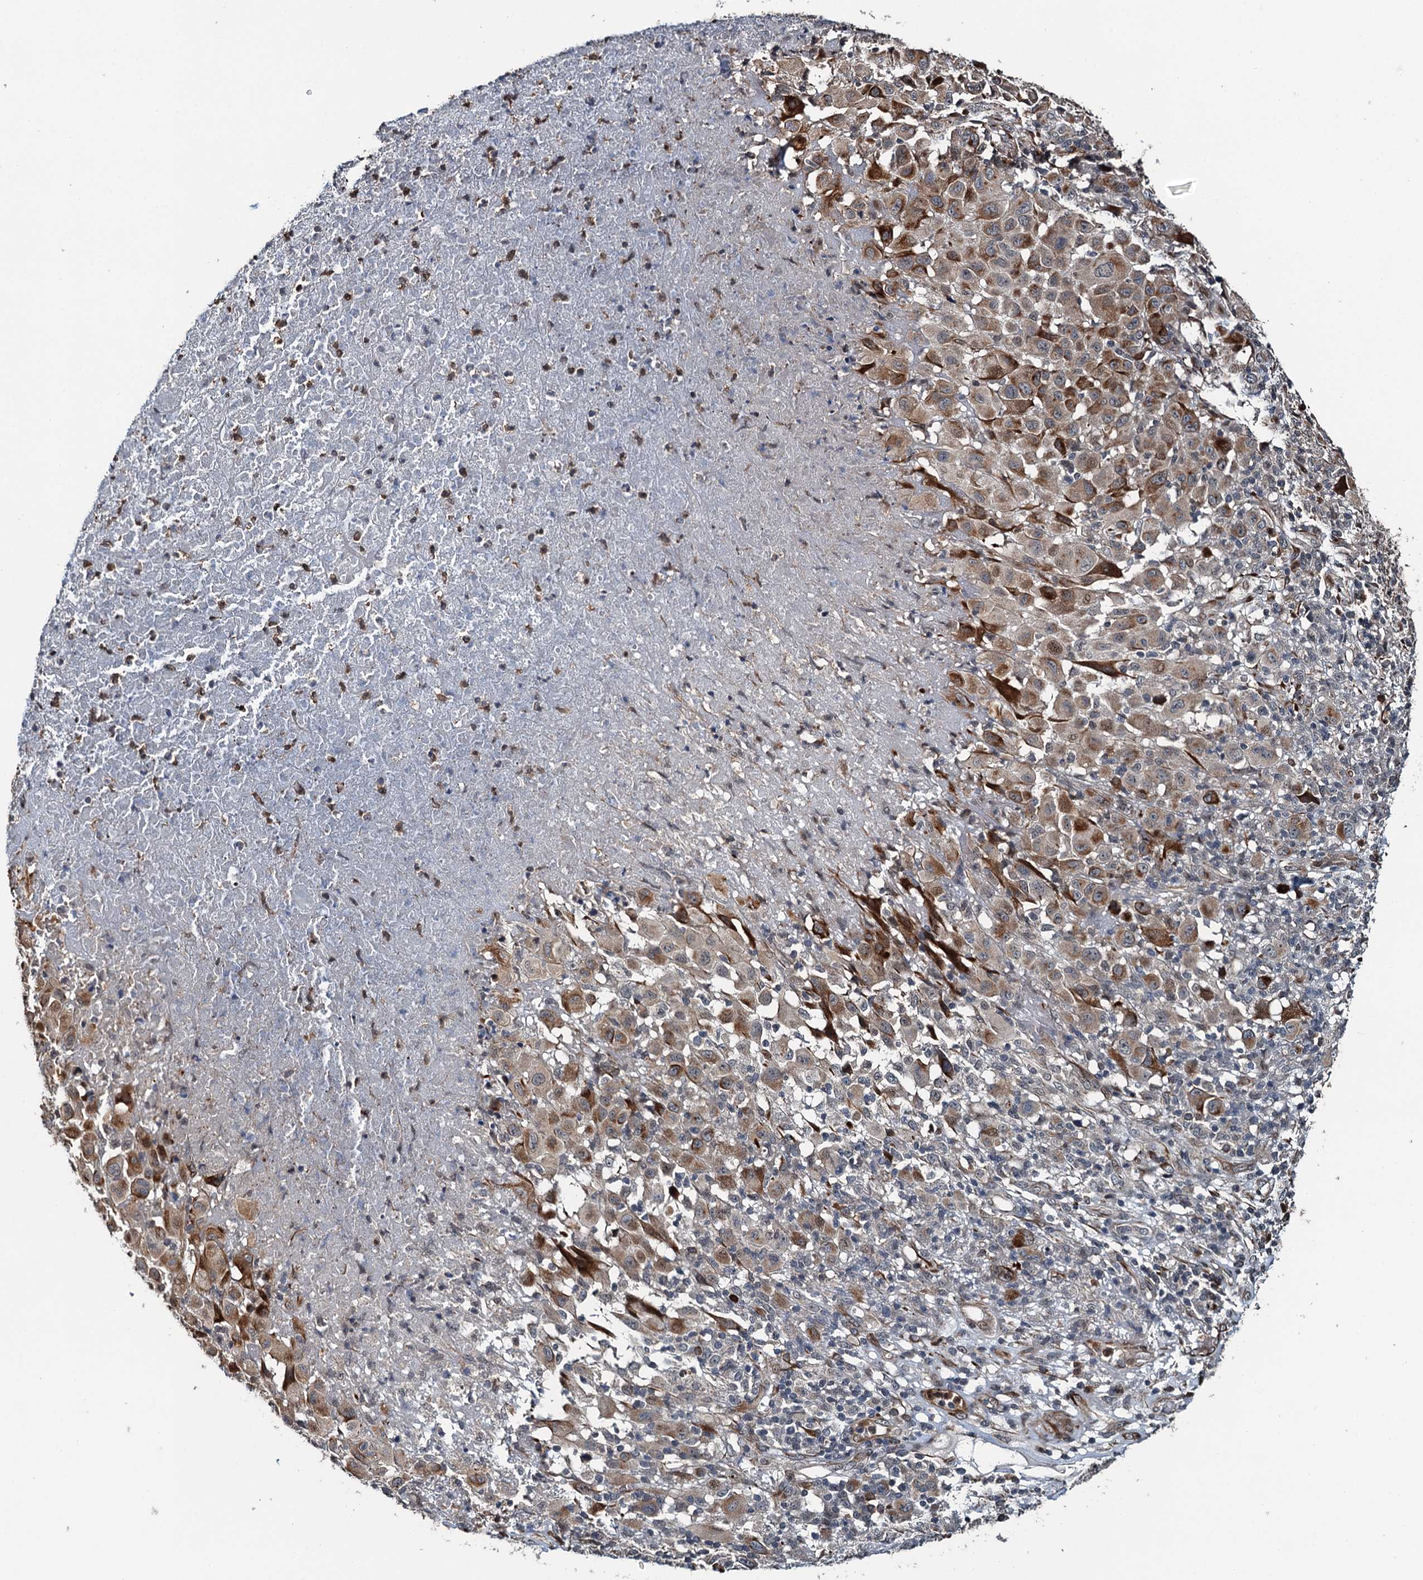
{"staining": {"intensity": "moderate", "quantity": "<25%", "location": "cytoplasmic/membranous"}, "tissue": "melanoma", "cell_type": "Tumor cells", "image_type": "cancer", "snomed": [{"axis": "morphology", "description": "Malignant melanoma, NOS"}, {"axis": "topography", "description": "Skin"}], "caption": "The immunohistochemical stain labels moderate cytoplasmic/membranous expression in tumor cells of malignant melanoma tissue.", "gene": "WHAMM", "patient": {"sex": "male", "age": 73}}